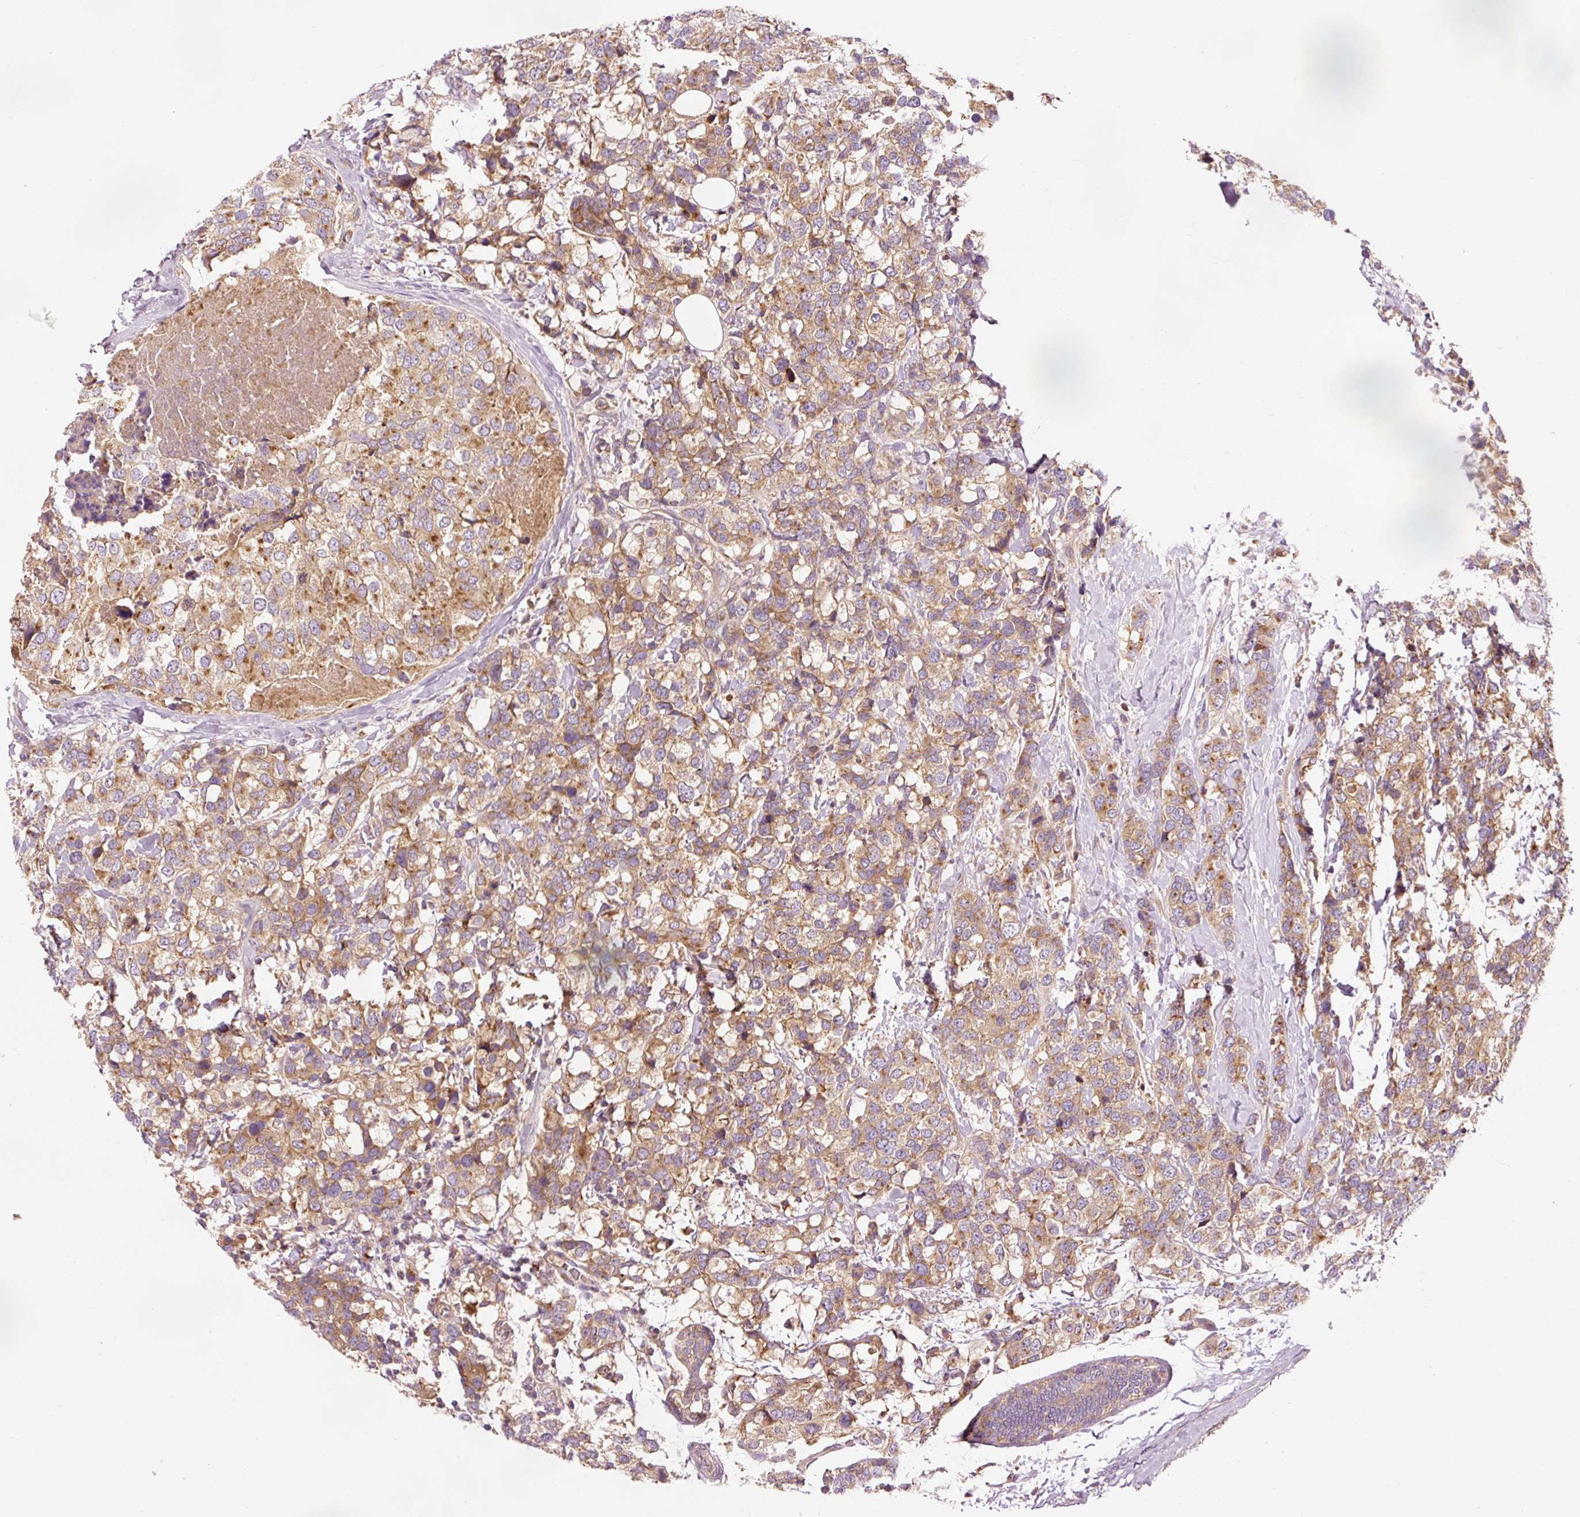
{"staining": {"intensity": "moderate", "quantity": ">75%", "location": "cytoplasmic/membranous"}, "tissue": "breast cancer", "cell_type": "Tumor cells", "image_type": "cancer", "snomed": [{"axis": "morphology", "description": "Lobular carcinoma"}, {"axis": "topography", "description": "Breast"}], "caption": "Moderate cytoplasmic/membranous positivity for a protein is seen in approximately >75% of tumor cells of breast lobular carcinoma using IHC.", "gene": "NAPA", "patient": {"sex": "female", "age": 59}}